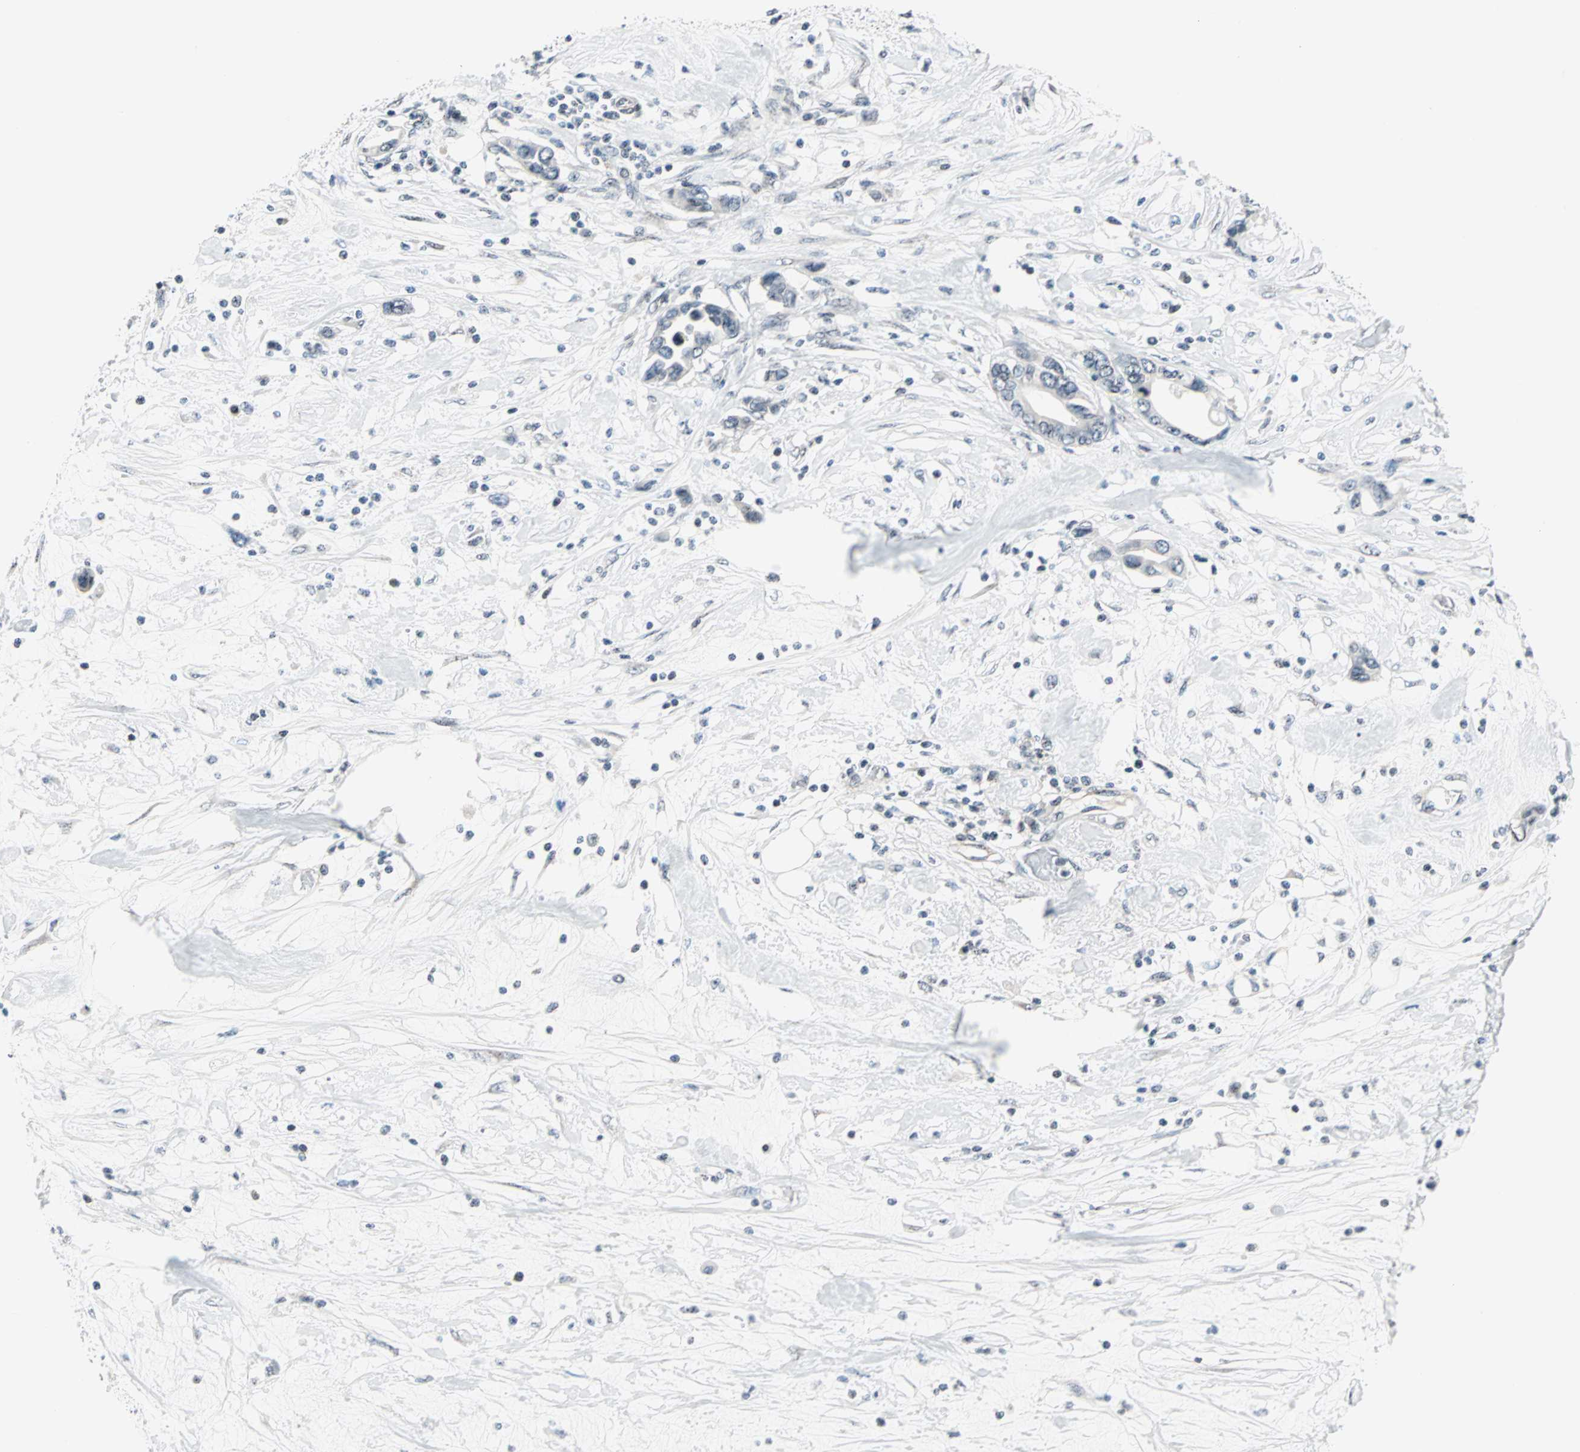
{"staining": {"intensity": "weak", "quantity": ">75%", "location": "nuclear"}, "tissue": "pancreatic cancer", "cell_type": "Tumor cells", "image_type": "cancer", "snomed": [{"axis": "morphology", "description": "Adenocarcinoma, NOS"}, {"axis": "topography", "description": "Pancreas"}], "caption": "Immunohistochemistry (IHC) micrograph of neoplastic tissue: human adenocarcinoma (pancreatic) stained using IHC demonstrates low levels of weak protein expression localized specifically in the nuclear of tumor cells, appearing as a nuclear brown color.", "gene": "CENPA", "patient": {"sex": "female", "age": 57}}